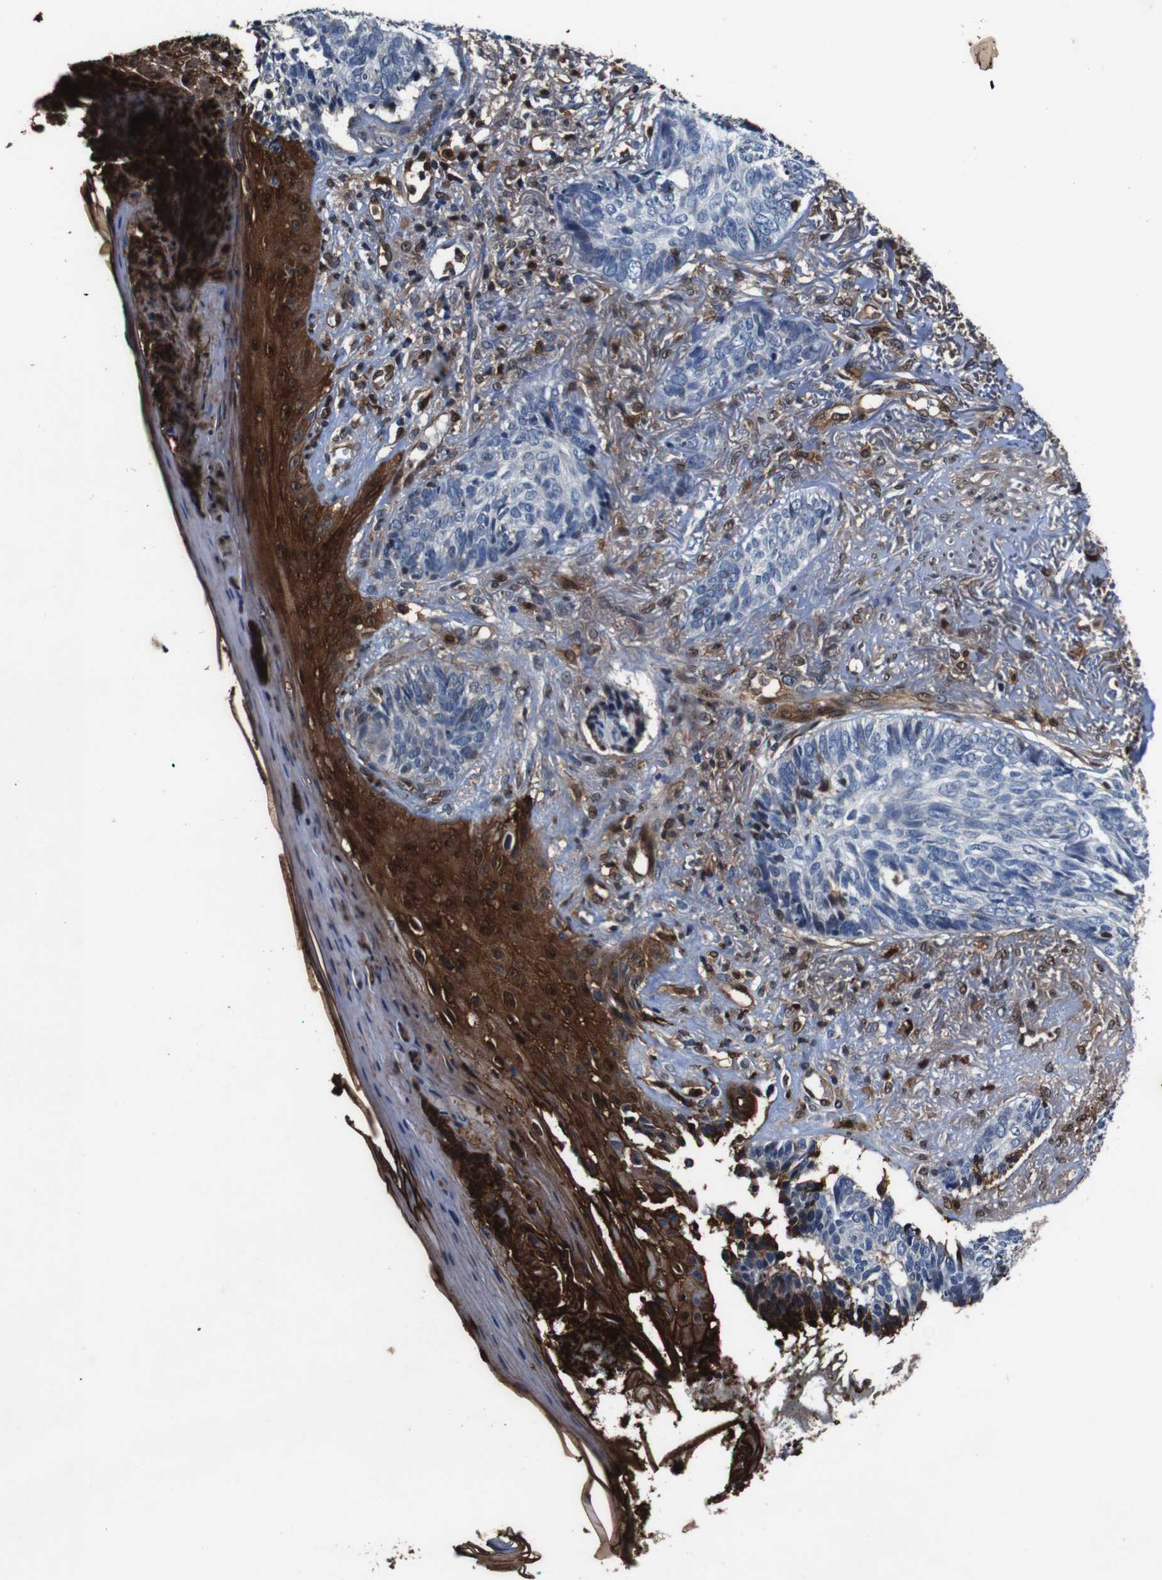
{"staining": {"intensity": "negative", "quantity": "none", "location": "none"}, "tissue": "skin cancer", "cell_type": "Tumor cells", "image_type": "cancer", "snomed": [{"axis": "morphology", "description": "Basal cell carcinoma"}, {"axis": "topography", "description": "Skin"}], "caption": "Immunohistochemistry image of neoplastic tissue: human skin cancer (basal cell carcinoma) stained with DAB (3,3'-diaminobenzidine) reveals no significant protein staining in tumor cells.", "gene": "ANXA1", "patient": {"sex": "male", "age": 43}}